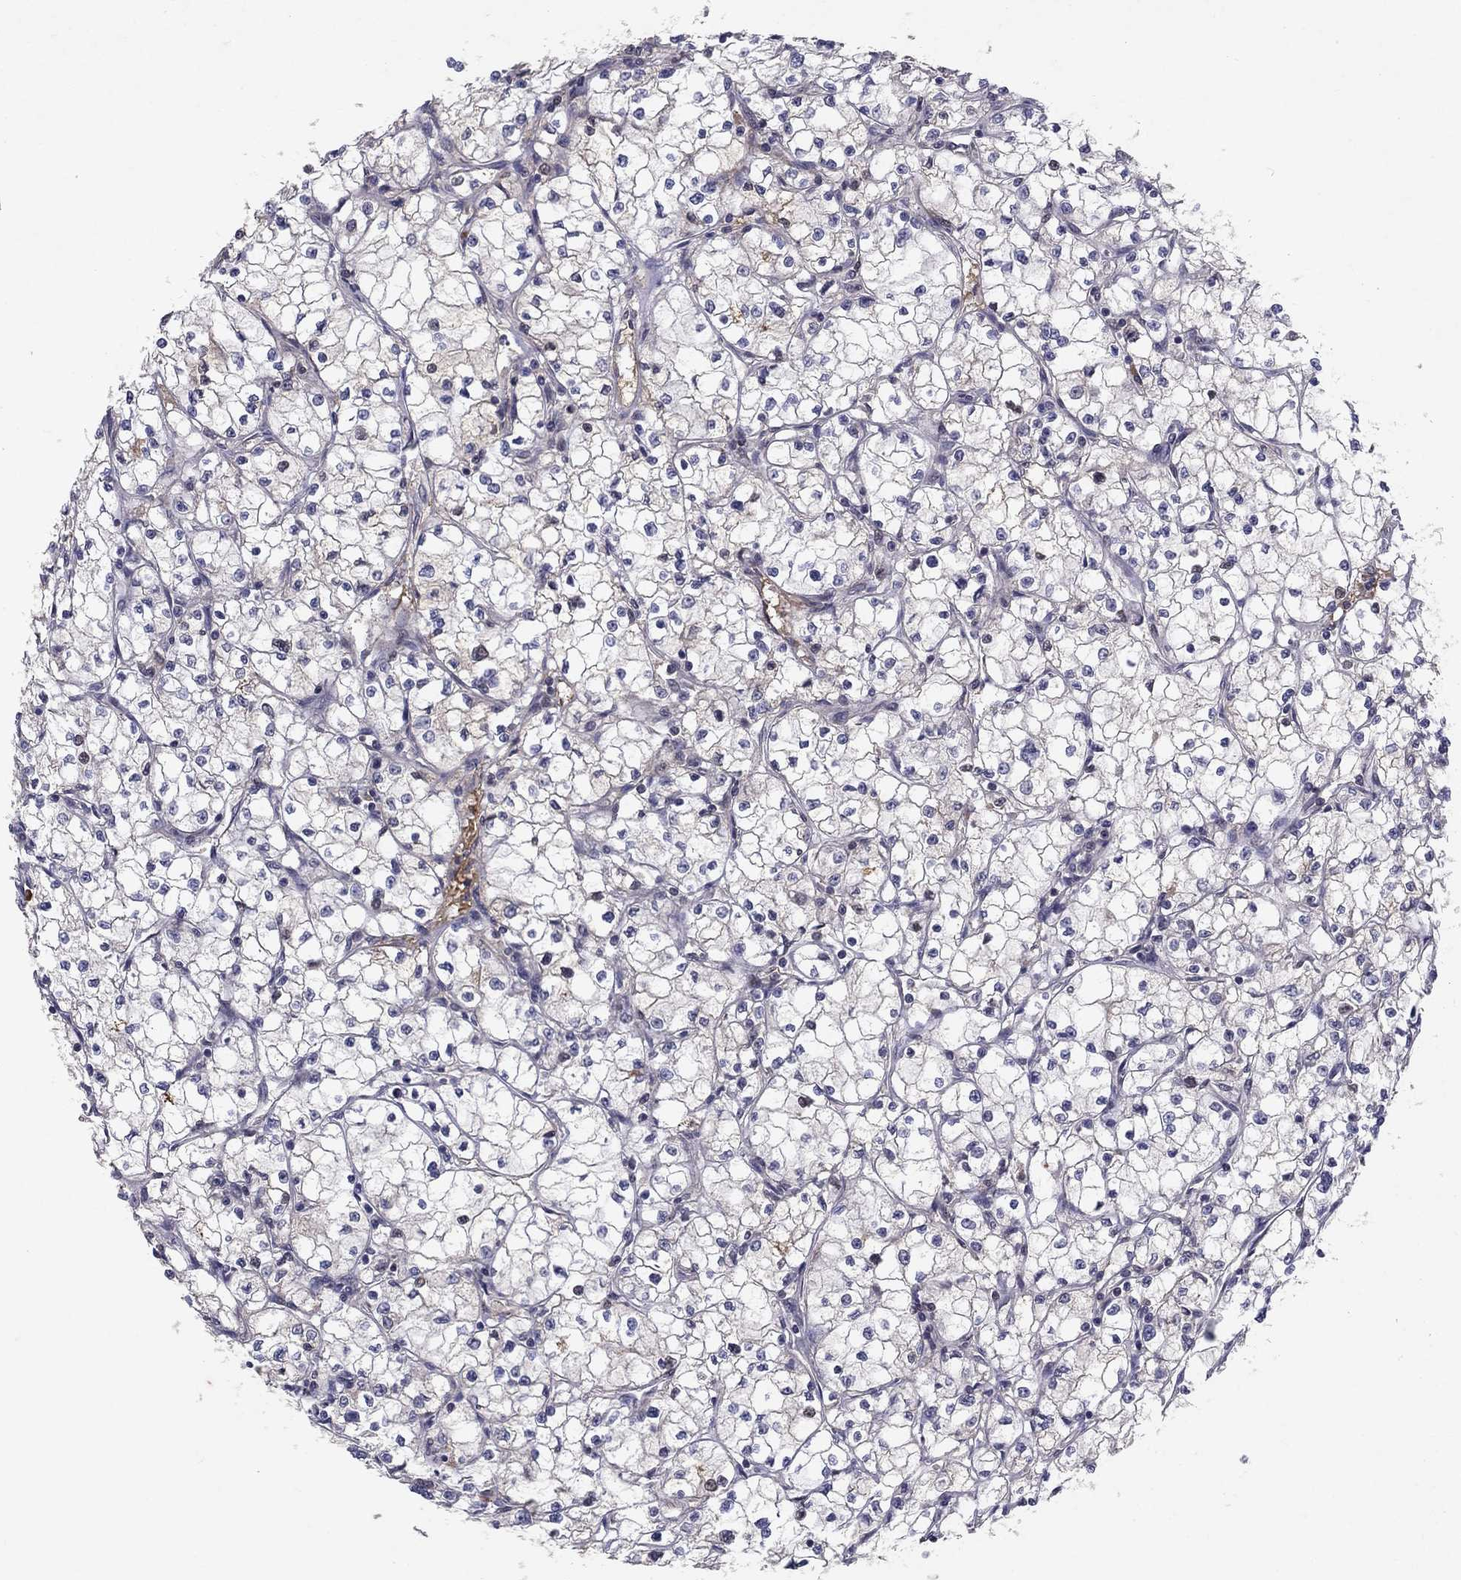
{"staining": {"intensity": "negative", "quantity": "none", "location": "none"}, "tissue": "renal cancer", "cell_type": "Tumor cells", "image_type": "cancer", "snomed": [{"axis": "morphology", "description": "Adenocarcinoma, NOS"}, {"axis": "topography", "description": "Kidney"}], "caption": "Immunohistochemistry micrograph of renal cancer stained for a protein (brown), which shows no positivity in tumor cells.", "gene": "CRTC1", "patient": {"sex": "male", "age": 67}}